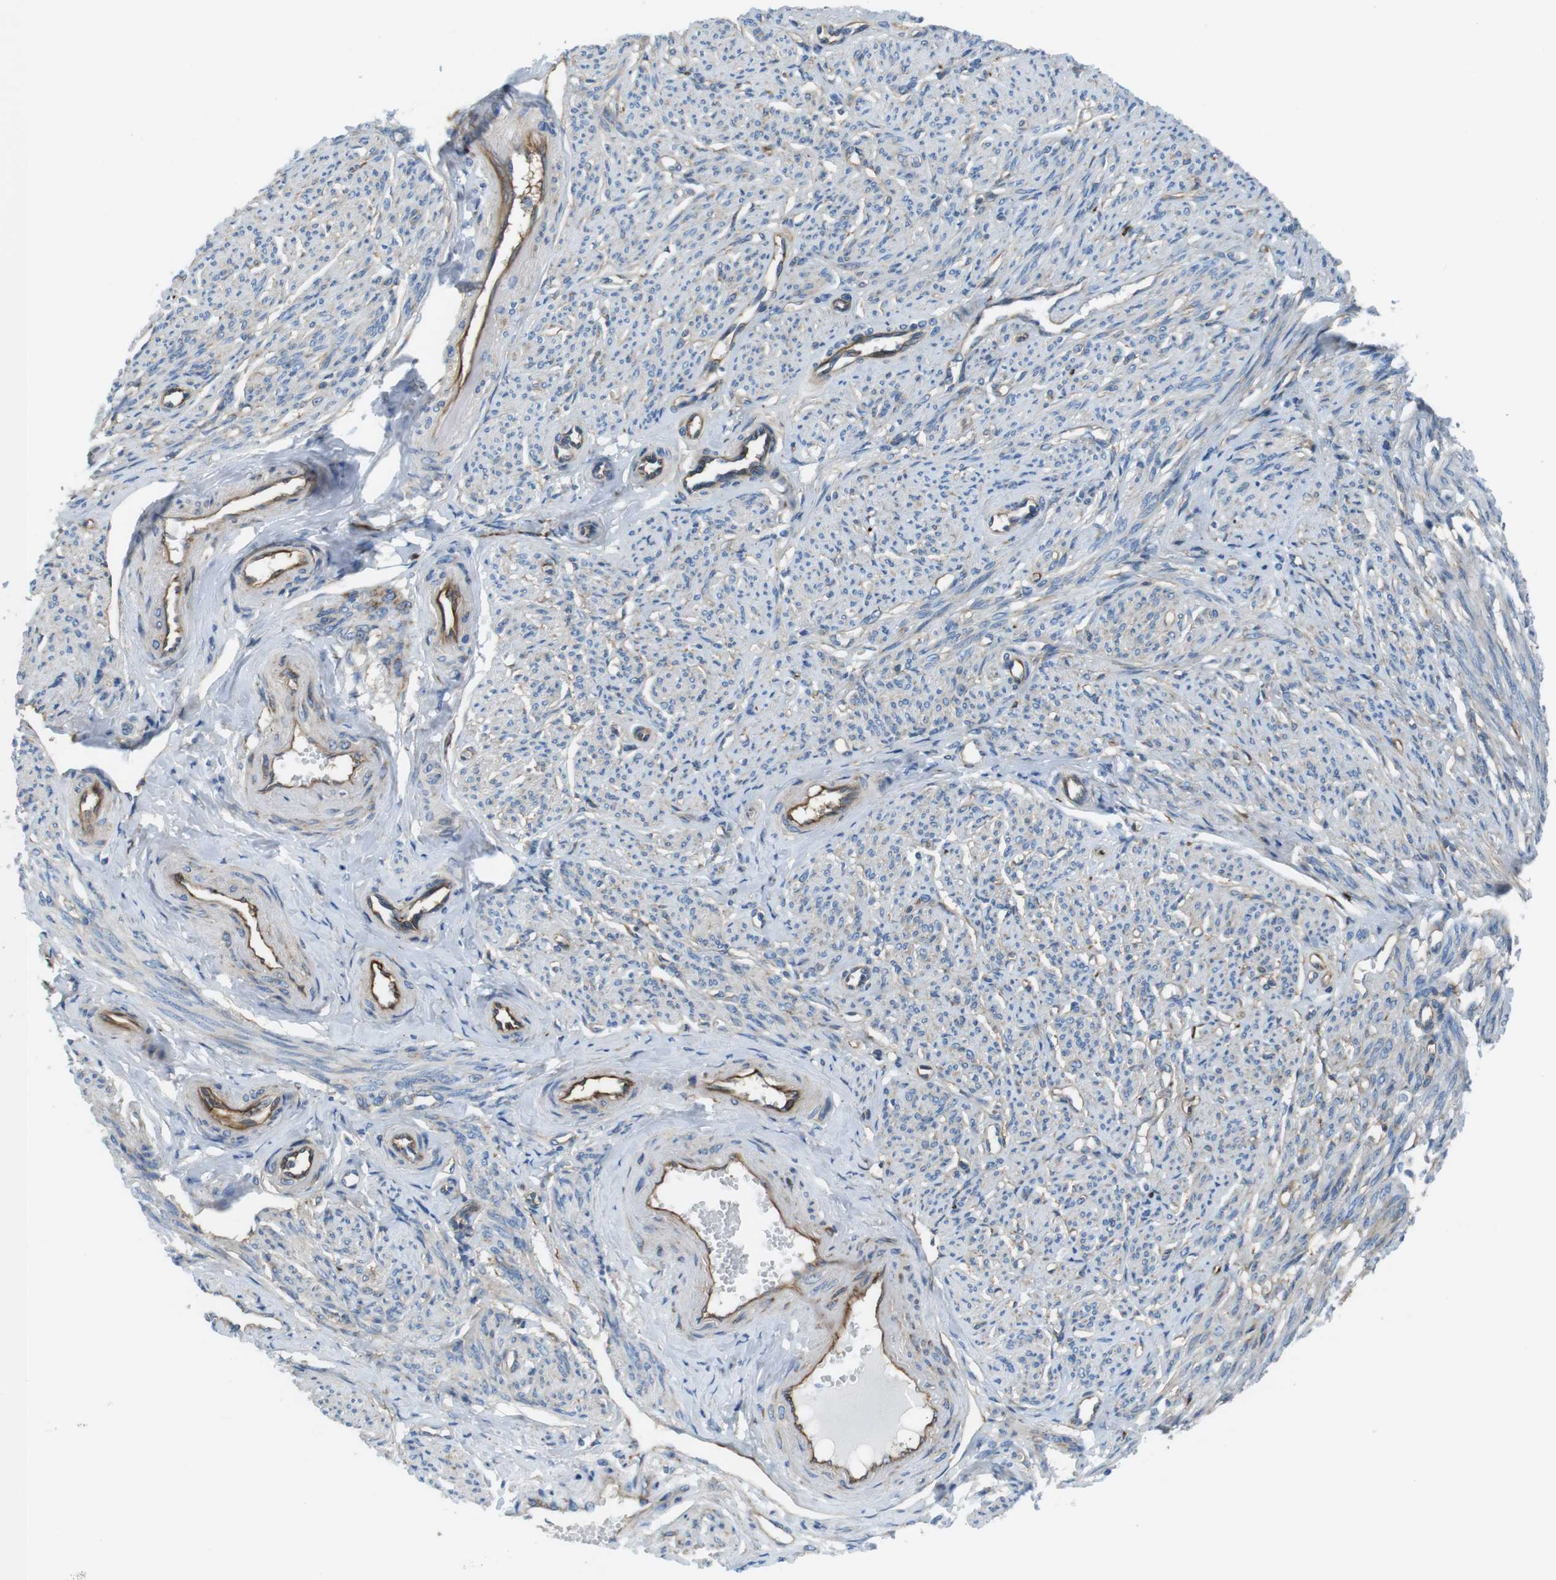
{"staining": {"intensity": "weak", "quantity": "25%-75%", "location": "cytoplasmic/membranous"}, "tissue": "smooth muscle", "cell_type": "Smooth muscle cells", "image_type": "normal", "snomed": [{"axis": "morphology", "description": "Normal tissue, NOS"}, {"axis": "topography", "description": "Smooth muscle"}], "caption": "Immunohistochemical staining of normal smooth muscle reveals 25%-75% levels of weak cytoplasmic/membranous protein staining in about 25%-75% of smooth muscle cells. (brown staining indicates protein expression, while blue staining denotes nuclei).", "gene": "EMP2", "patient": {"sex": "female", "age": 65}}